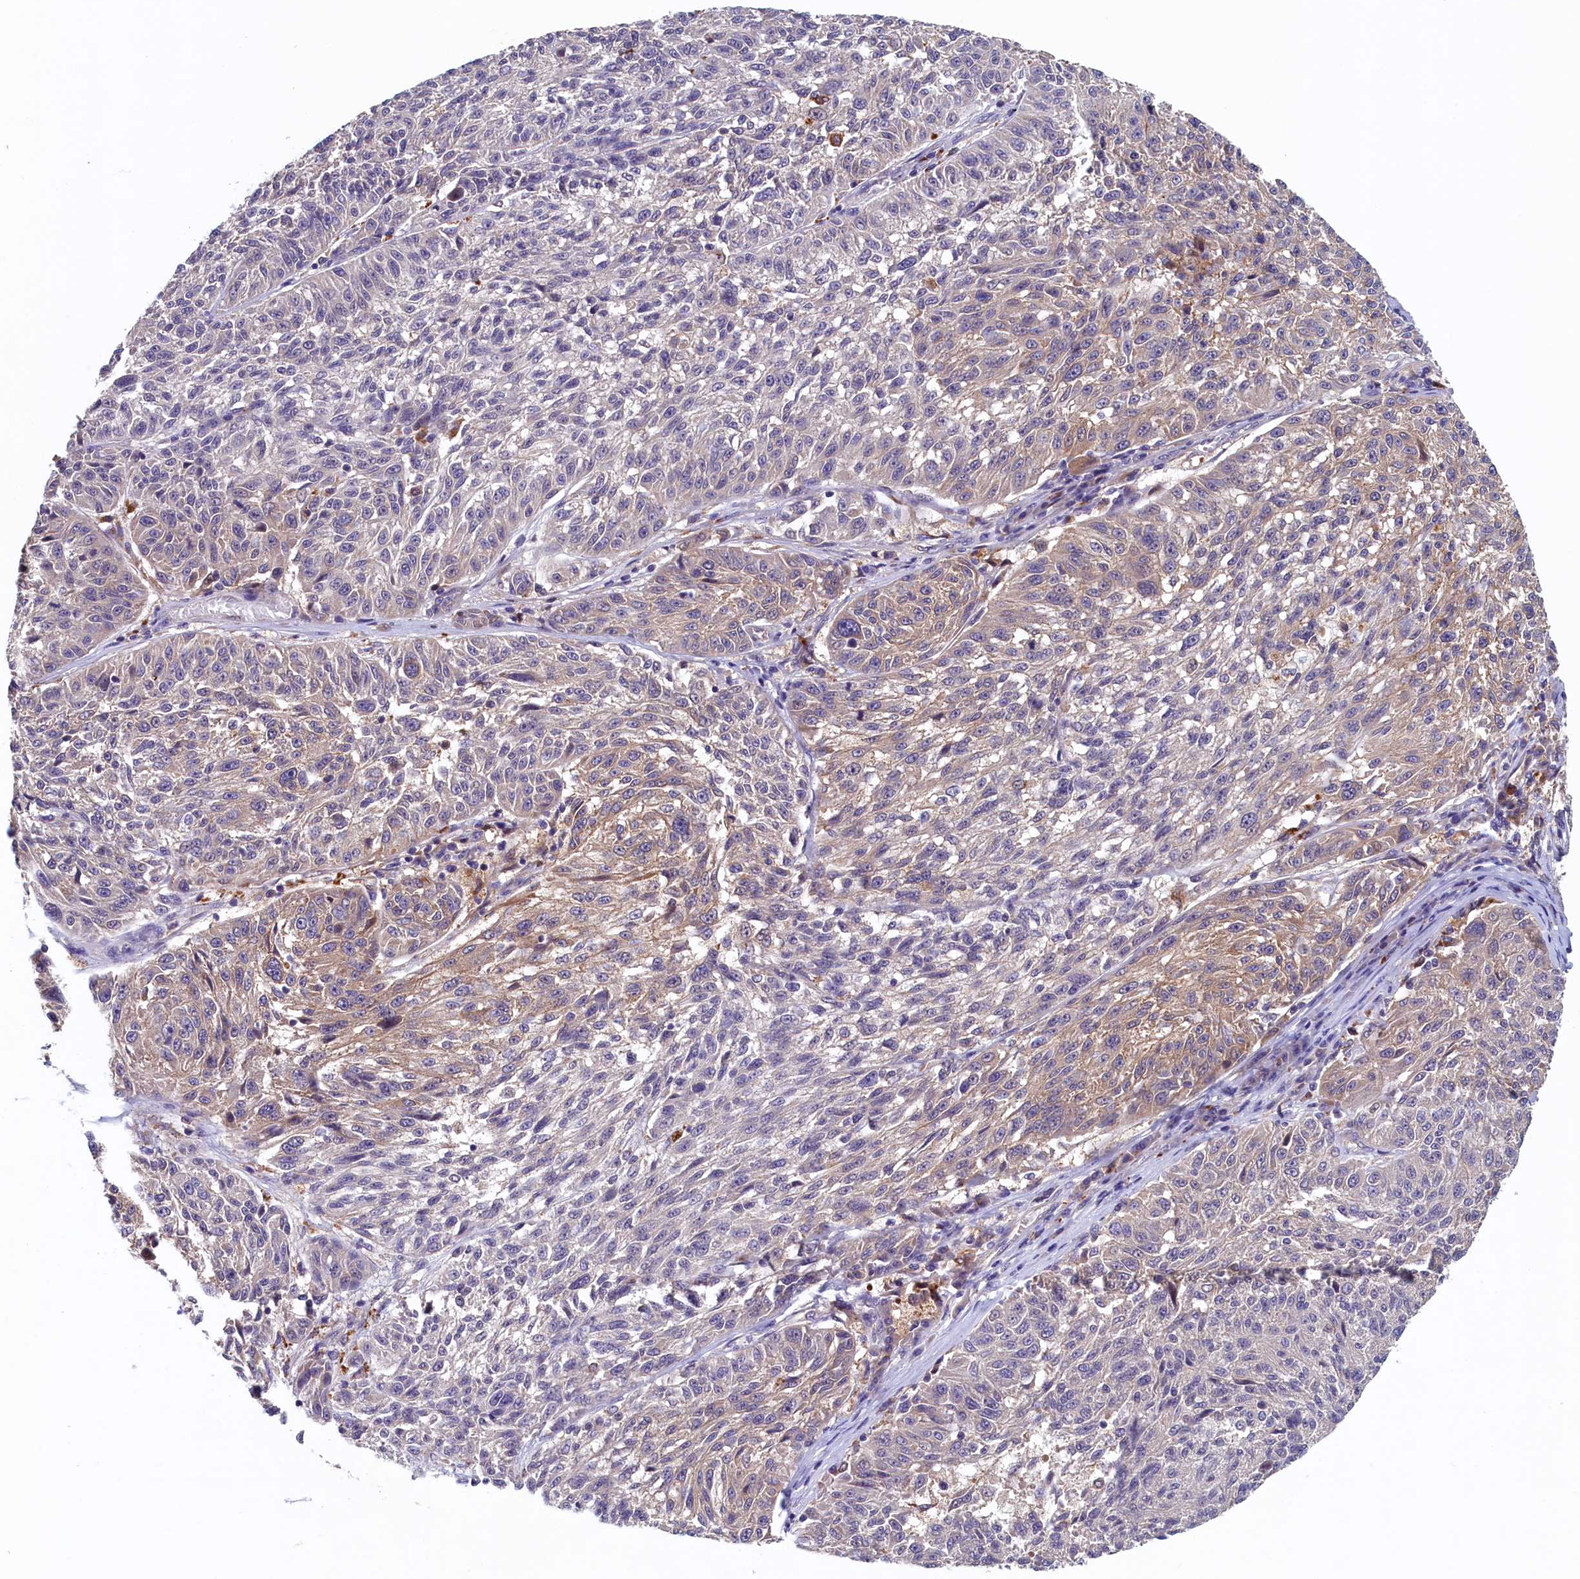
{"staining": {"intensity": "moderate", "quantity": "25%-75%", "location": "cytoplasmic/membranous"}, "tissue": "melanoma", "cell_type": "Tumor cells", "image_type": "cancer", "snomed": [{"axis": "morphology", "description": "Malignant melanoma, NOS"}, {"axis": "topography", "description": "Skin"}], "caption": "A photomicrograph of malignant melanoma stained for a protein shows moderate cytoplasmic/membranous brown staining in tumor cells. The staining was performed using DAB (3,3'-diaminobenzidine) to visualize the protein expression in brown, while the nuclei were stained in blue with hematoxylin (Magnification: 20x).", "gene": "NUBP2", "patient": {"sex": "male", "age": 53}}